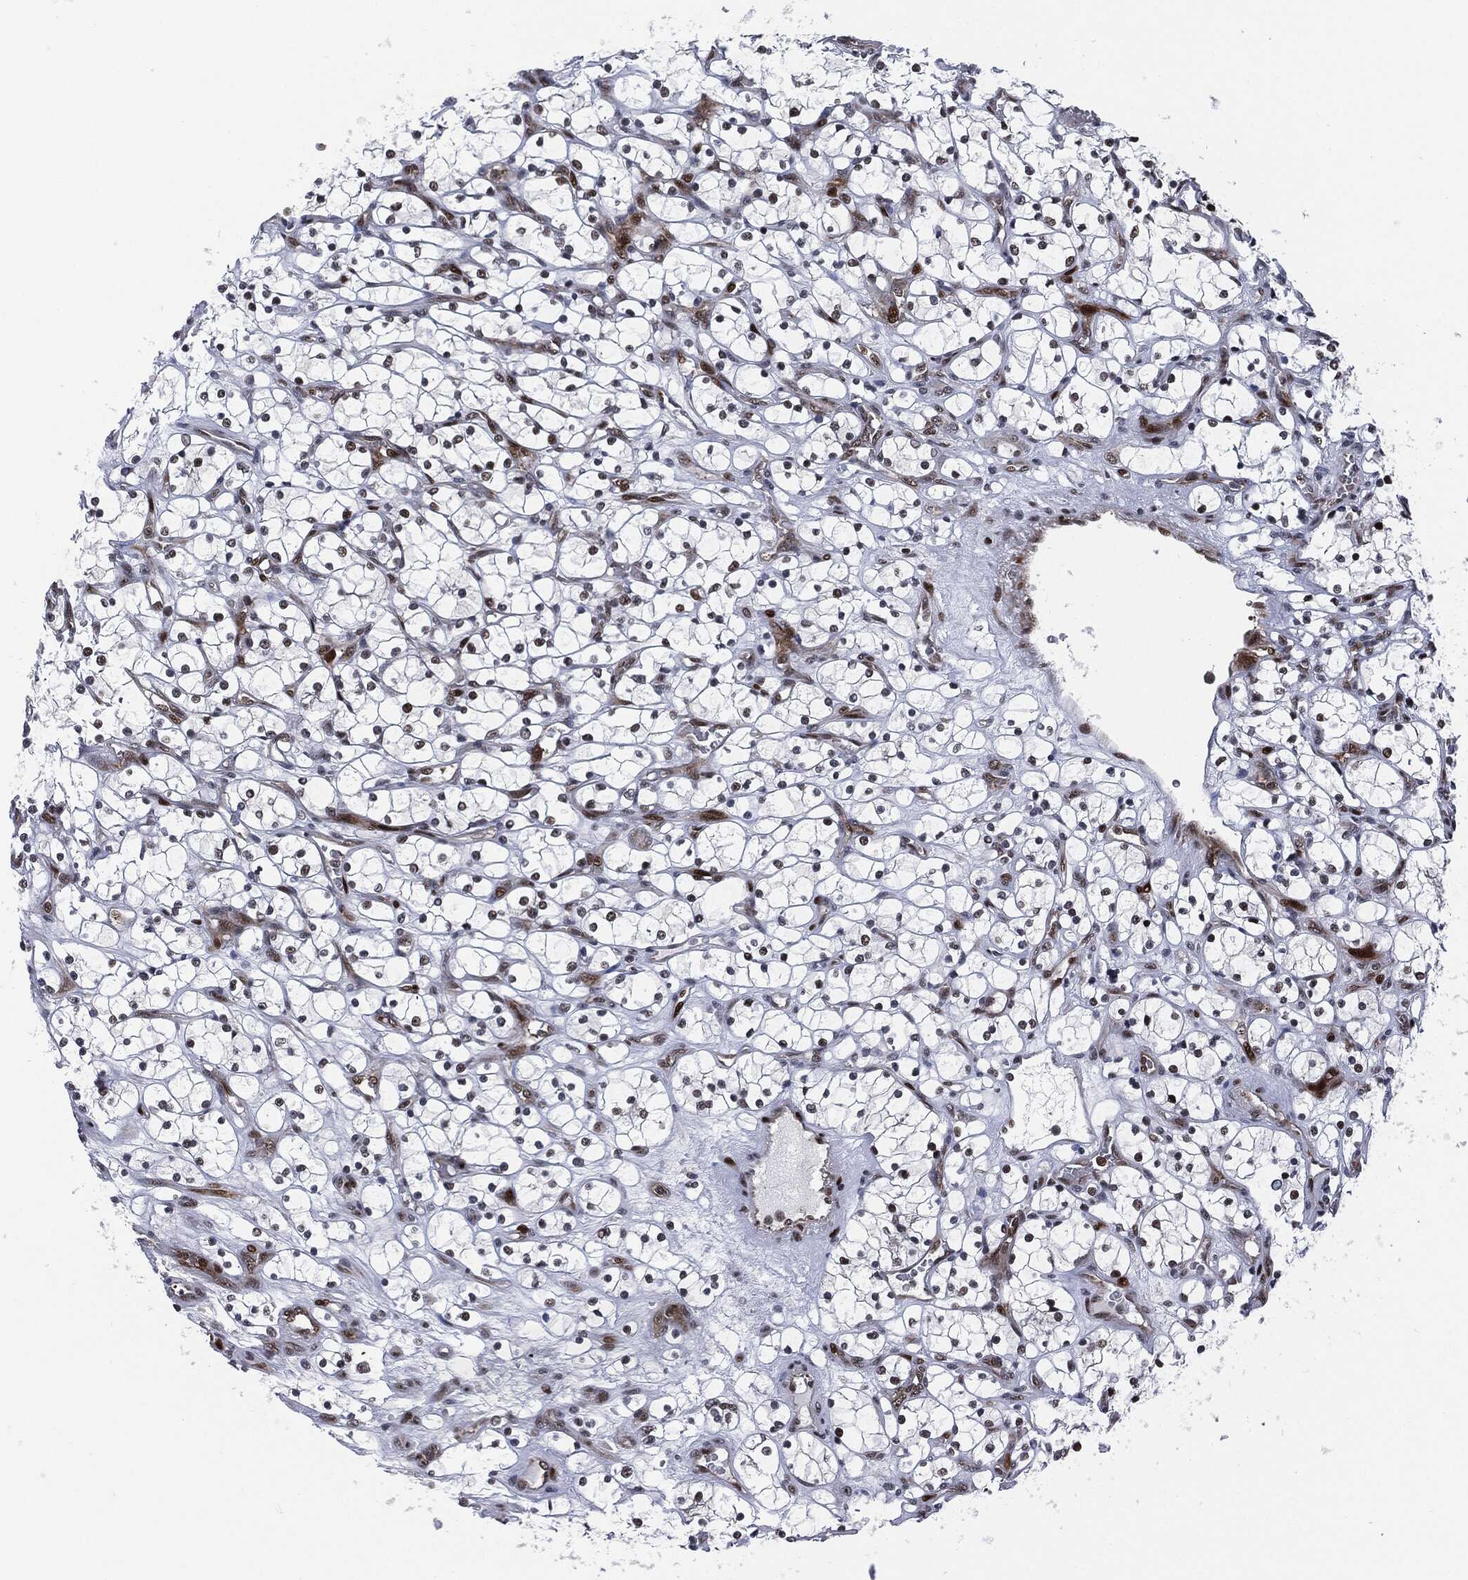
{"staining": {"intensity": "moderate", "quantity": "<25%", "location": "nuclear"}, "tissue": "renal cancer", "cell_type": "Tumor cells", "image_type": "cancer", "snomed": [{"axis": "morphology", "description": "Adenocarcinoma, NOS"}, {"axis": "topography", "description": "Kidney"}], "caption": "The micrograph exhibits staining of renal cancer, revealing moderate nuclear protein staining (brown color) within tumor cells.", "gene": "AKT2", "patient": {"sex": "female", "age": 69}}